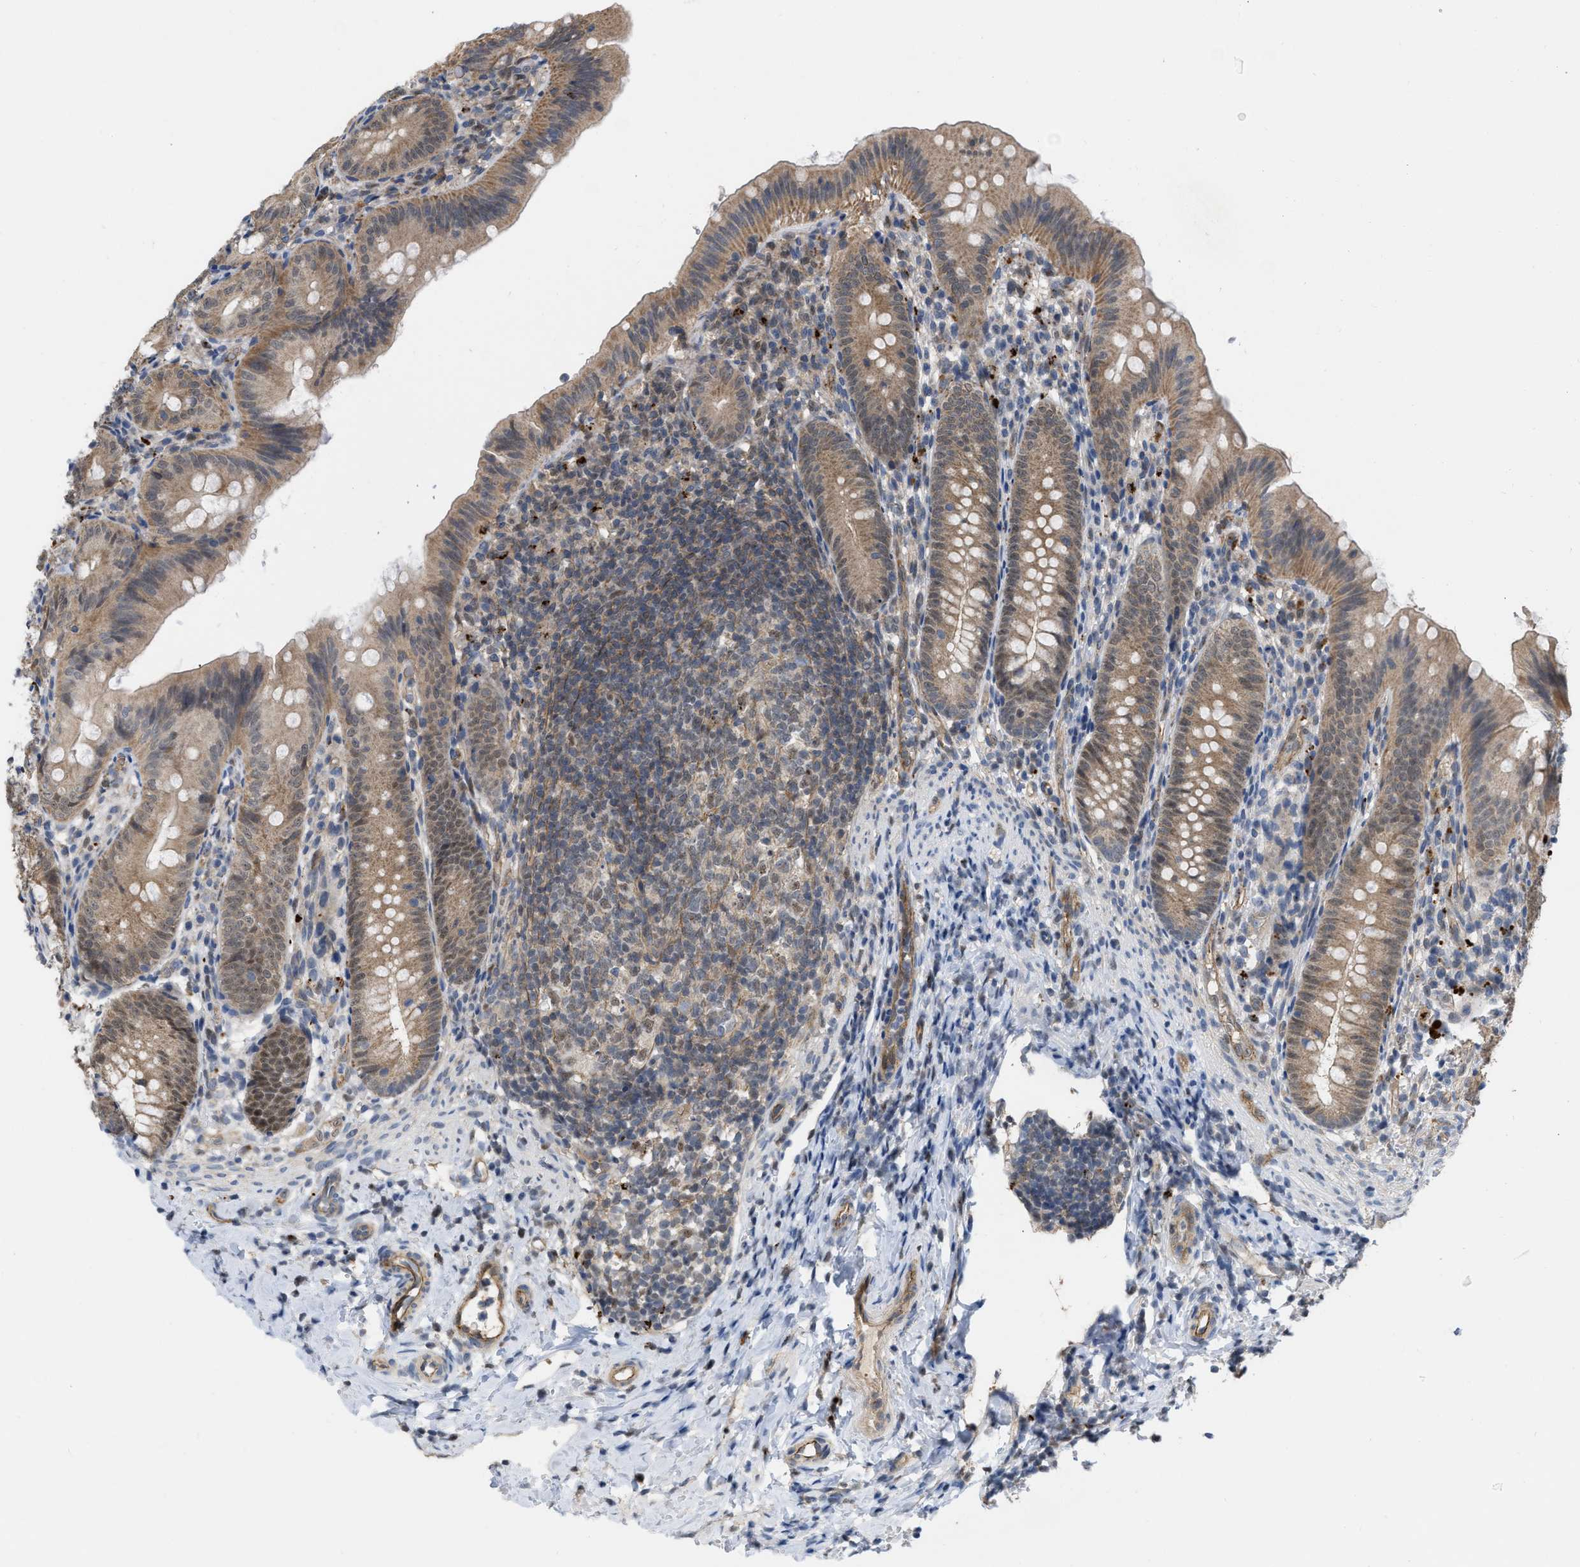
{"staining": {"intensity": "weak", "quantity": ">75%", "location": "cytoplasmic/membranous,nuclear"}, "tissue": "appendix", "cell_type": "Glandular cells", "image_type": "normal", "snomed": [{"axis": "morphology", "description": "Normal tissue, NOS"}, {"axis": "topography", "description": "Appendix"}], "caption": "Appendix was stained to show a protein in brown. There is low levels of weak cytoplasmic/membranous,nuclear positivity in about >75% of glandular cells. The staining is performed using DAB (3,3'-diaminobenzidine) brown chromogen to label protein expression. The nuclei are counter-stained blue using hematoxylin.", "gene": "NAPEPLD", "patient": {"sex": "male", "age": 1}}